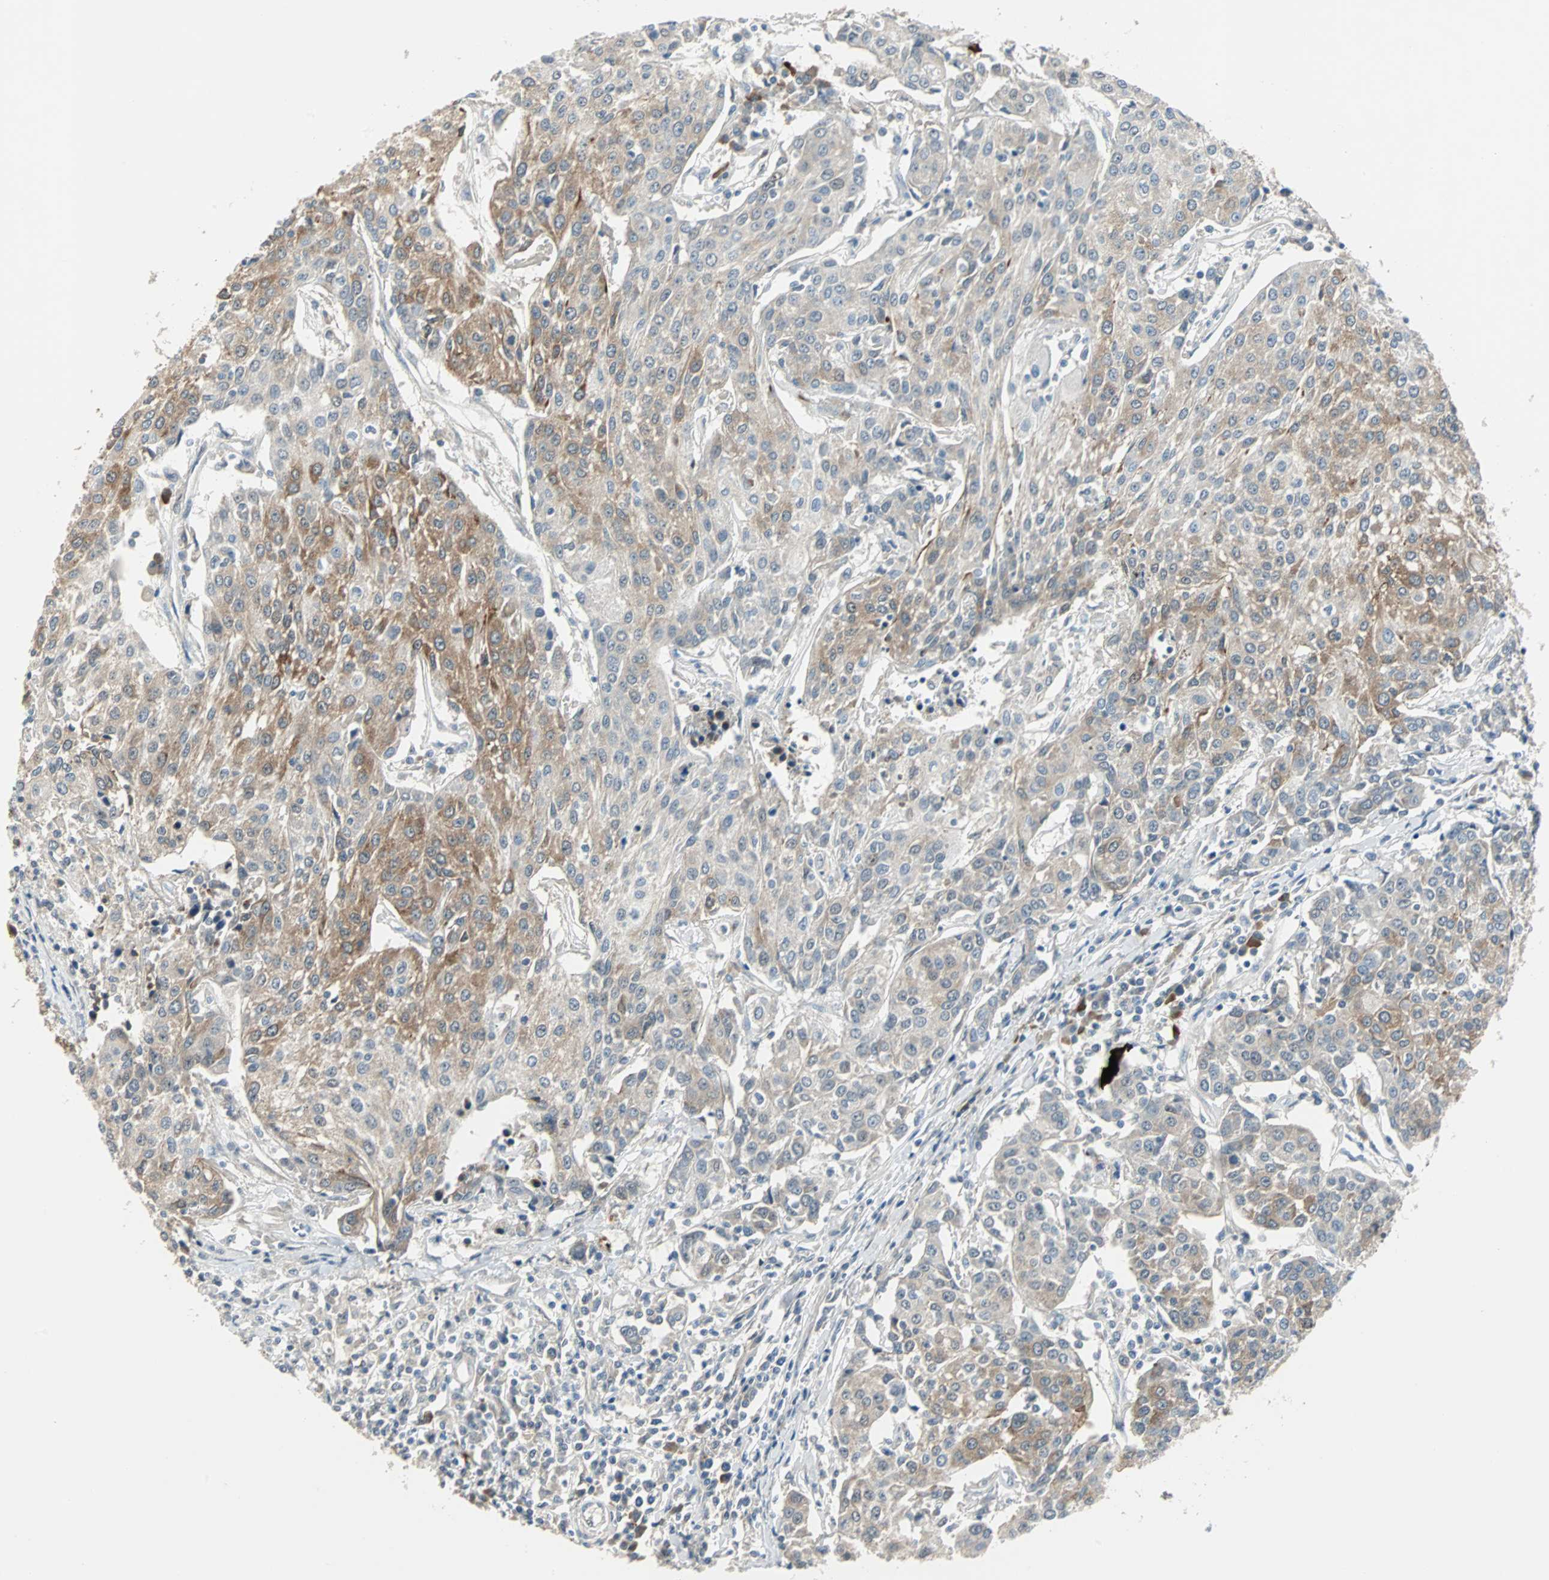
{"staining": {"intensity": "moderate", "quantity": "25%-75%", "location": "cytoplasmic/membranous"}, "tissue": "urothelial cancer", "cell_type": "Tumor cells", "image_type": "cancer", "snomed": [{"axis": "morphology", "description": "Urothelial carcinoma, High grade"}, {"axis": "topography", "description": "Urinary bladder"}], "caption": "An immunohistochemistry (IHC) image of neoplastic tissue is shown. Protein staining in brown labels moderate cytoplasmic/membranous positivity in urothelial cancer within tumor cells.", "gene": "FHL2", "patient": {"sex": "female", "age": 85}}